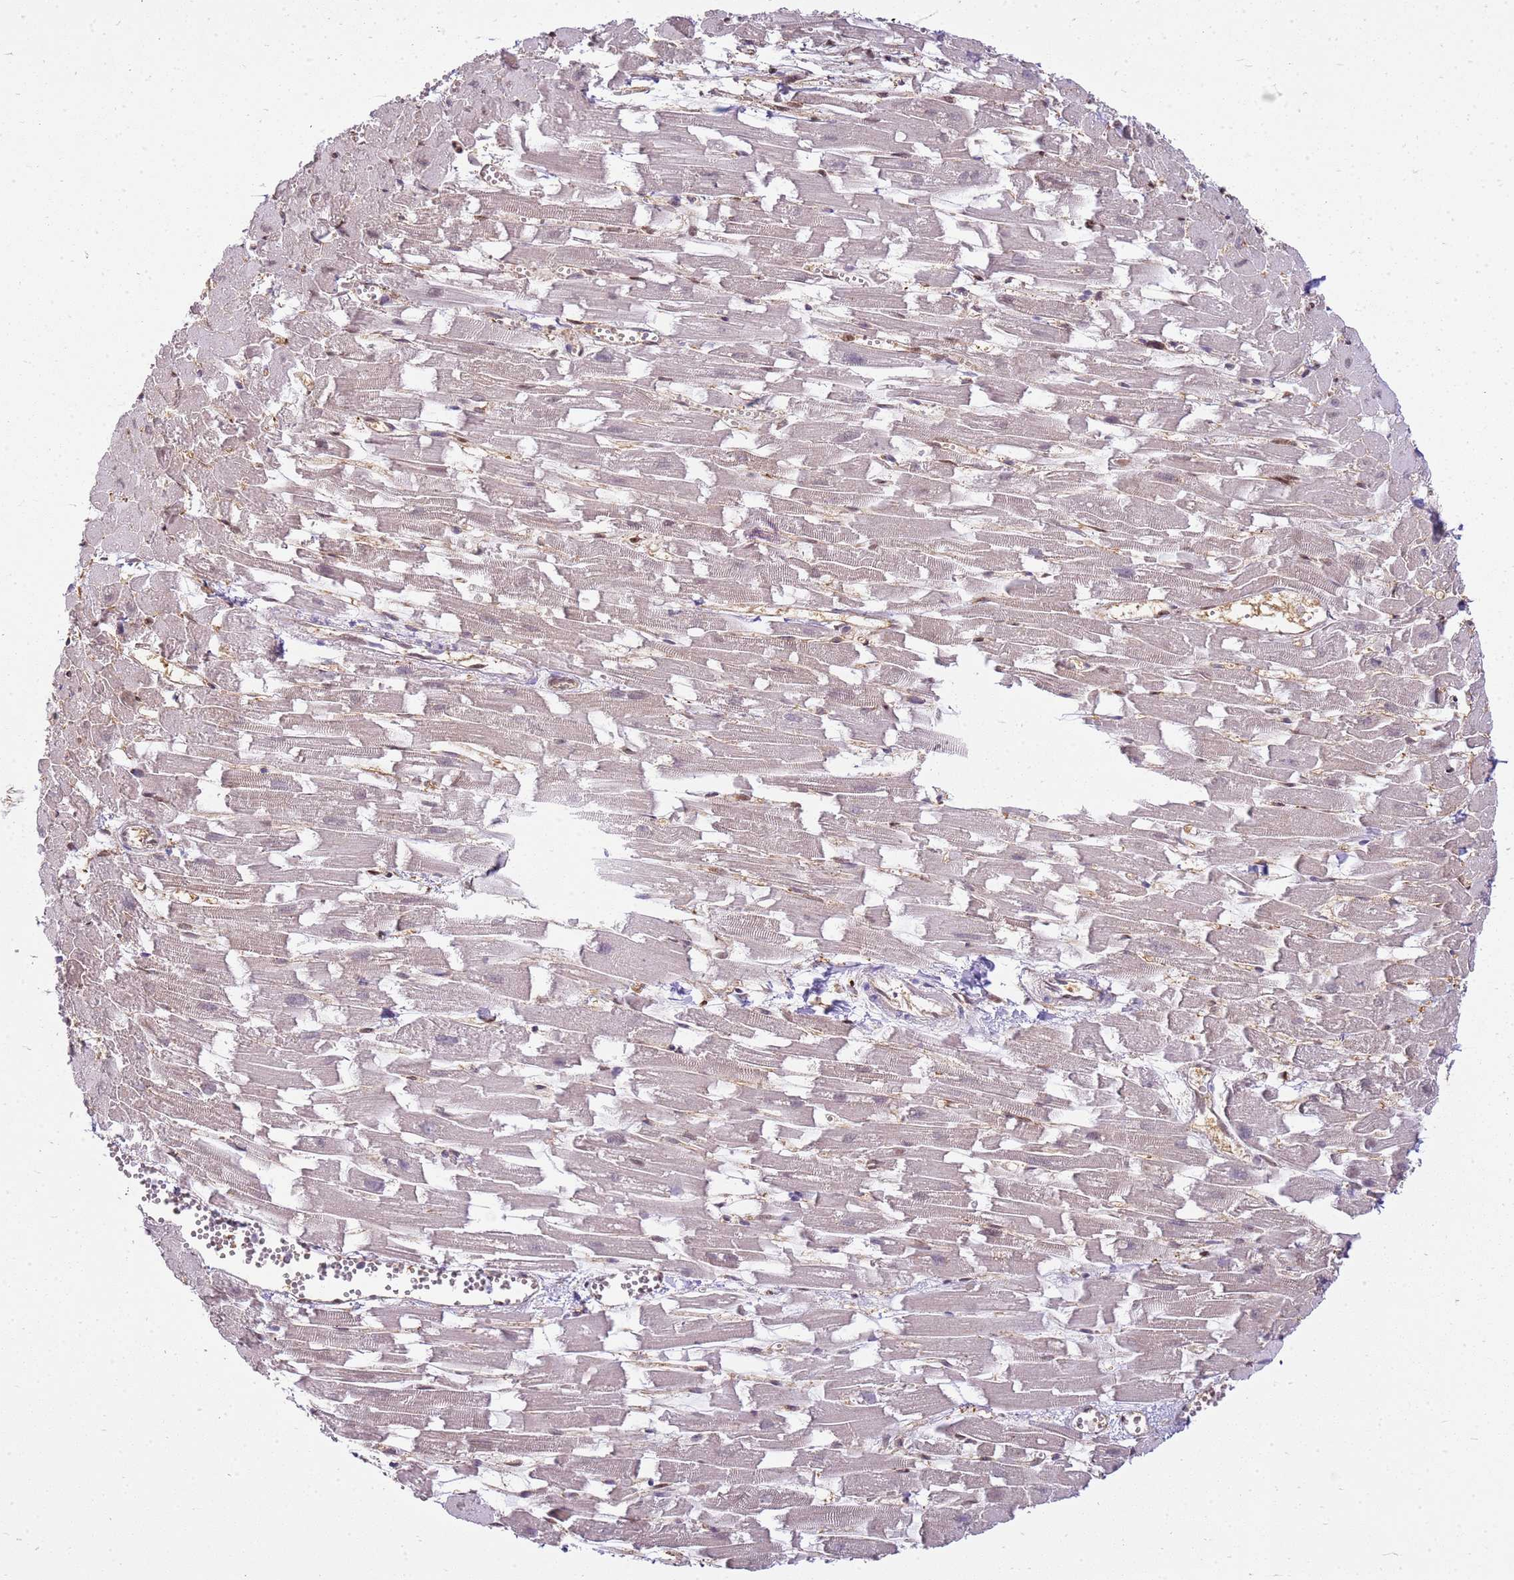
{"staining": {"intensity": "weak", "quantity": "<25%", "location": "cytoplasmic/membranous"}, "tissue": "heart muscle", "cell_type": "Cardiomyocytes", "image_type": "normal", "snomed": [{"axis": "morphology", "description": "Normal tissue, NOS"}, {"axis": "topography", "description": "Heart"}], "caption": "Immunohistochemistry image of normal heart muscle stained for a protein (brown), which reveals no positivity in cardiomyocytes. (DAB (3,3'-diaminobenzidine) immunohistochemistry, high magnification).", "gene": "YWHAE", "patient": {"sex": "female", "age": 64}}